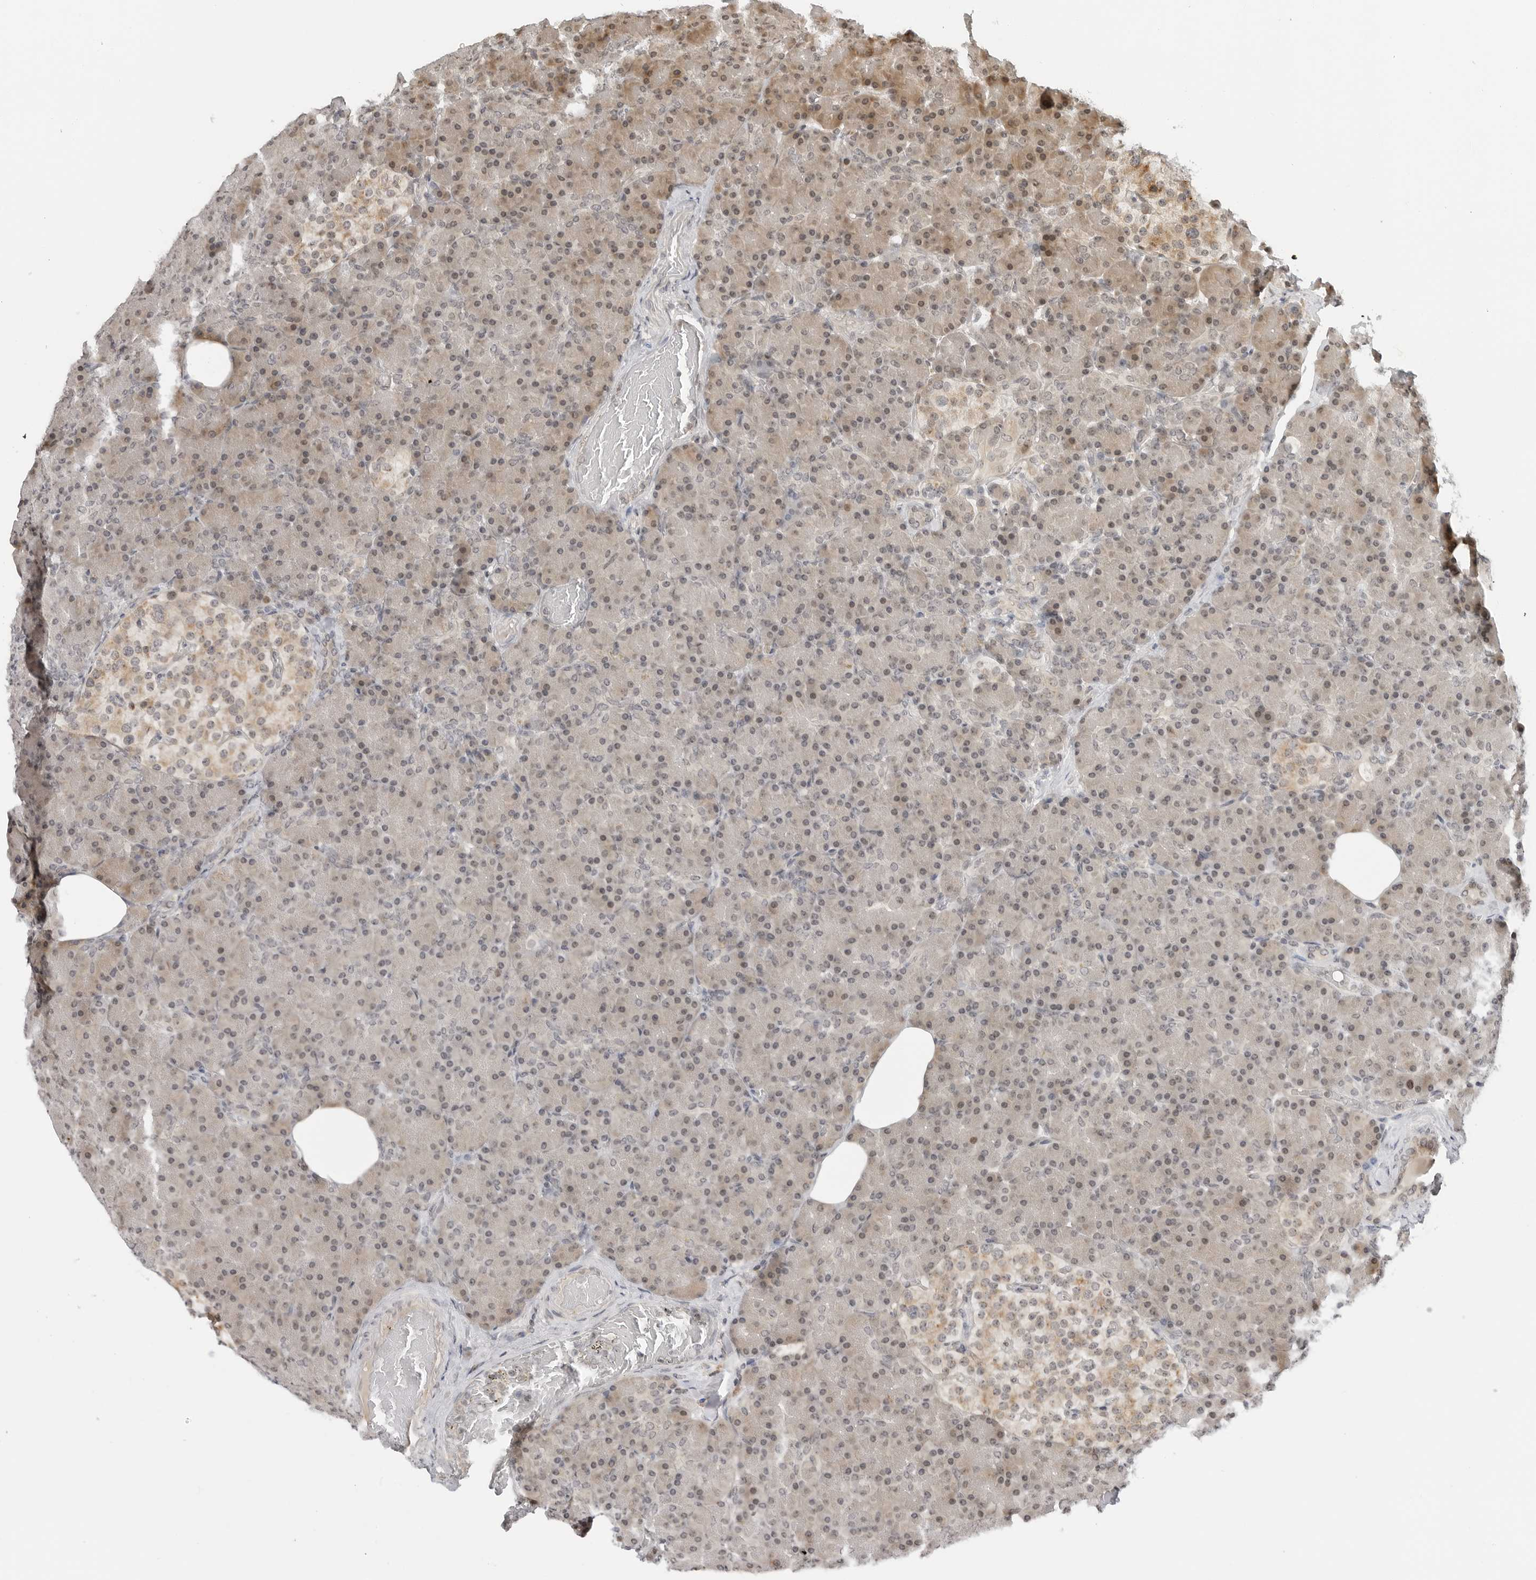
{"staining": {"intensity": "moderate", "quantity": "25%-75%", "location": "cytoplasmic/membranous,nuclear"}, "tissue": "pancreas", "cell_type": "Exocrine glandular cells", "image_type": "normal", "snomed": [{"axis": "morphology", "description": "Normal tissue, NOS"}, {"axis": "topography", "description": "Pancreas"}], "caption": "Approximately 25%-75% of exocrine glandular cells in normal human pancreas exhibit moderate cytoplasmic/membranous,nuclear protein positivity as visualized by brown immunohistochemical staining.", "gene": "TIPRL", "patient": {"sex": "female", "age": 43}}